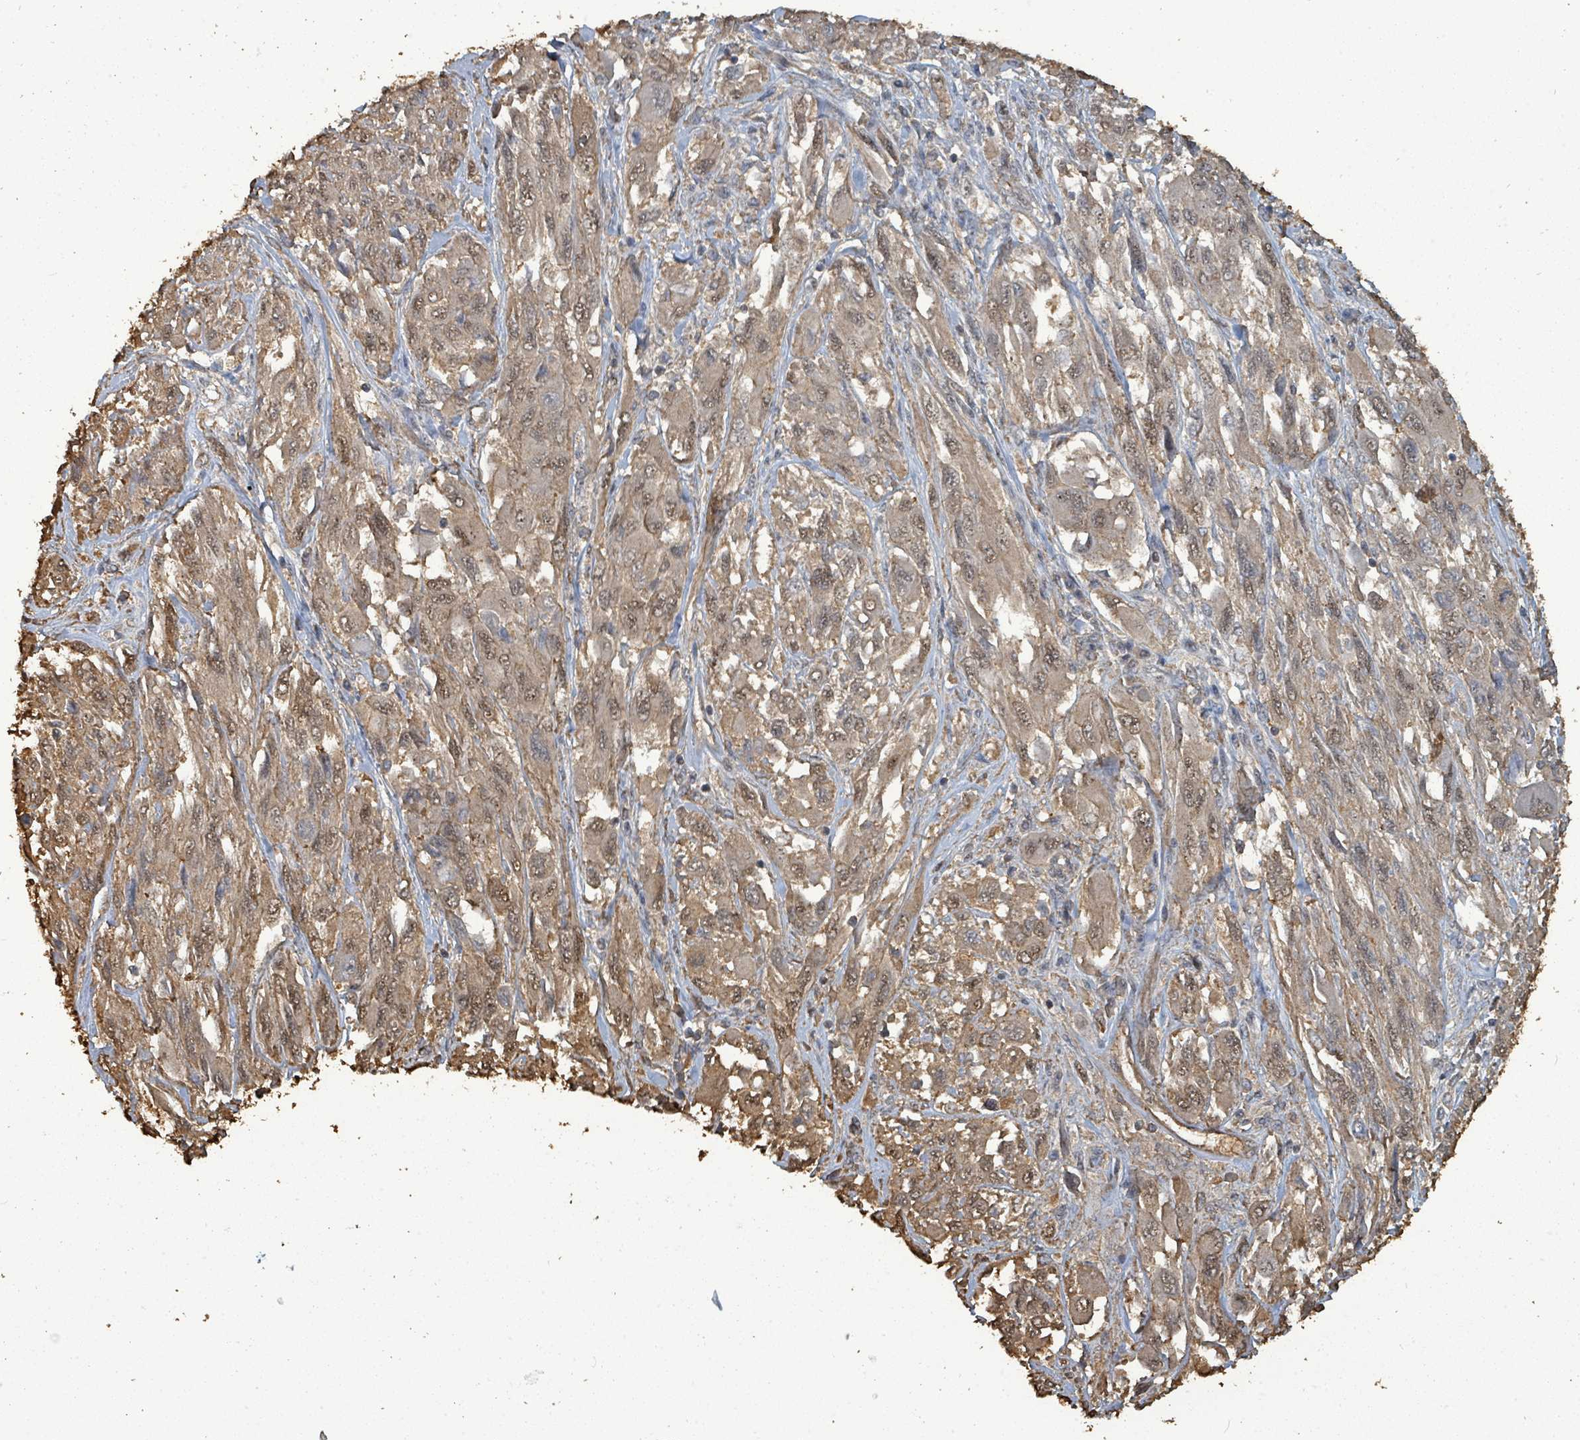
{"staining": {"intensity": "weak", "quantity": ">75%", "location": "cytoplasmic/membranous,nuclear"}, "tissue": "melanoma", "cell_type": "Tumor cells", "image_type": "cancer", "snomed": [{"axis": "morphology", "description": "Malignant melanoma, NOS"}, {"axis": "topography", "description": "Skin"}], "caption": "Protein staining shows weak cytoplasmic/membranous and nuclear staining in about >75% of tumor cells in malignant melanoma.", "gene": "C6orf52", "patient": {"sex": "female", "age": 91}}